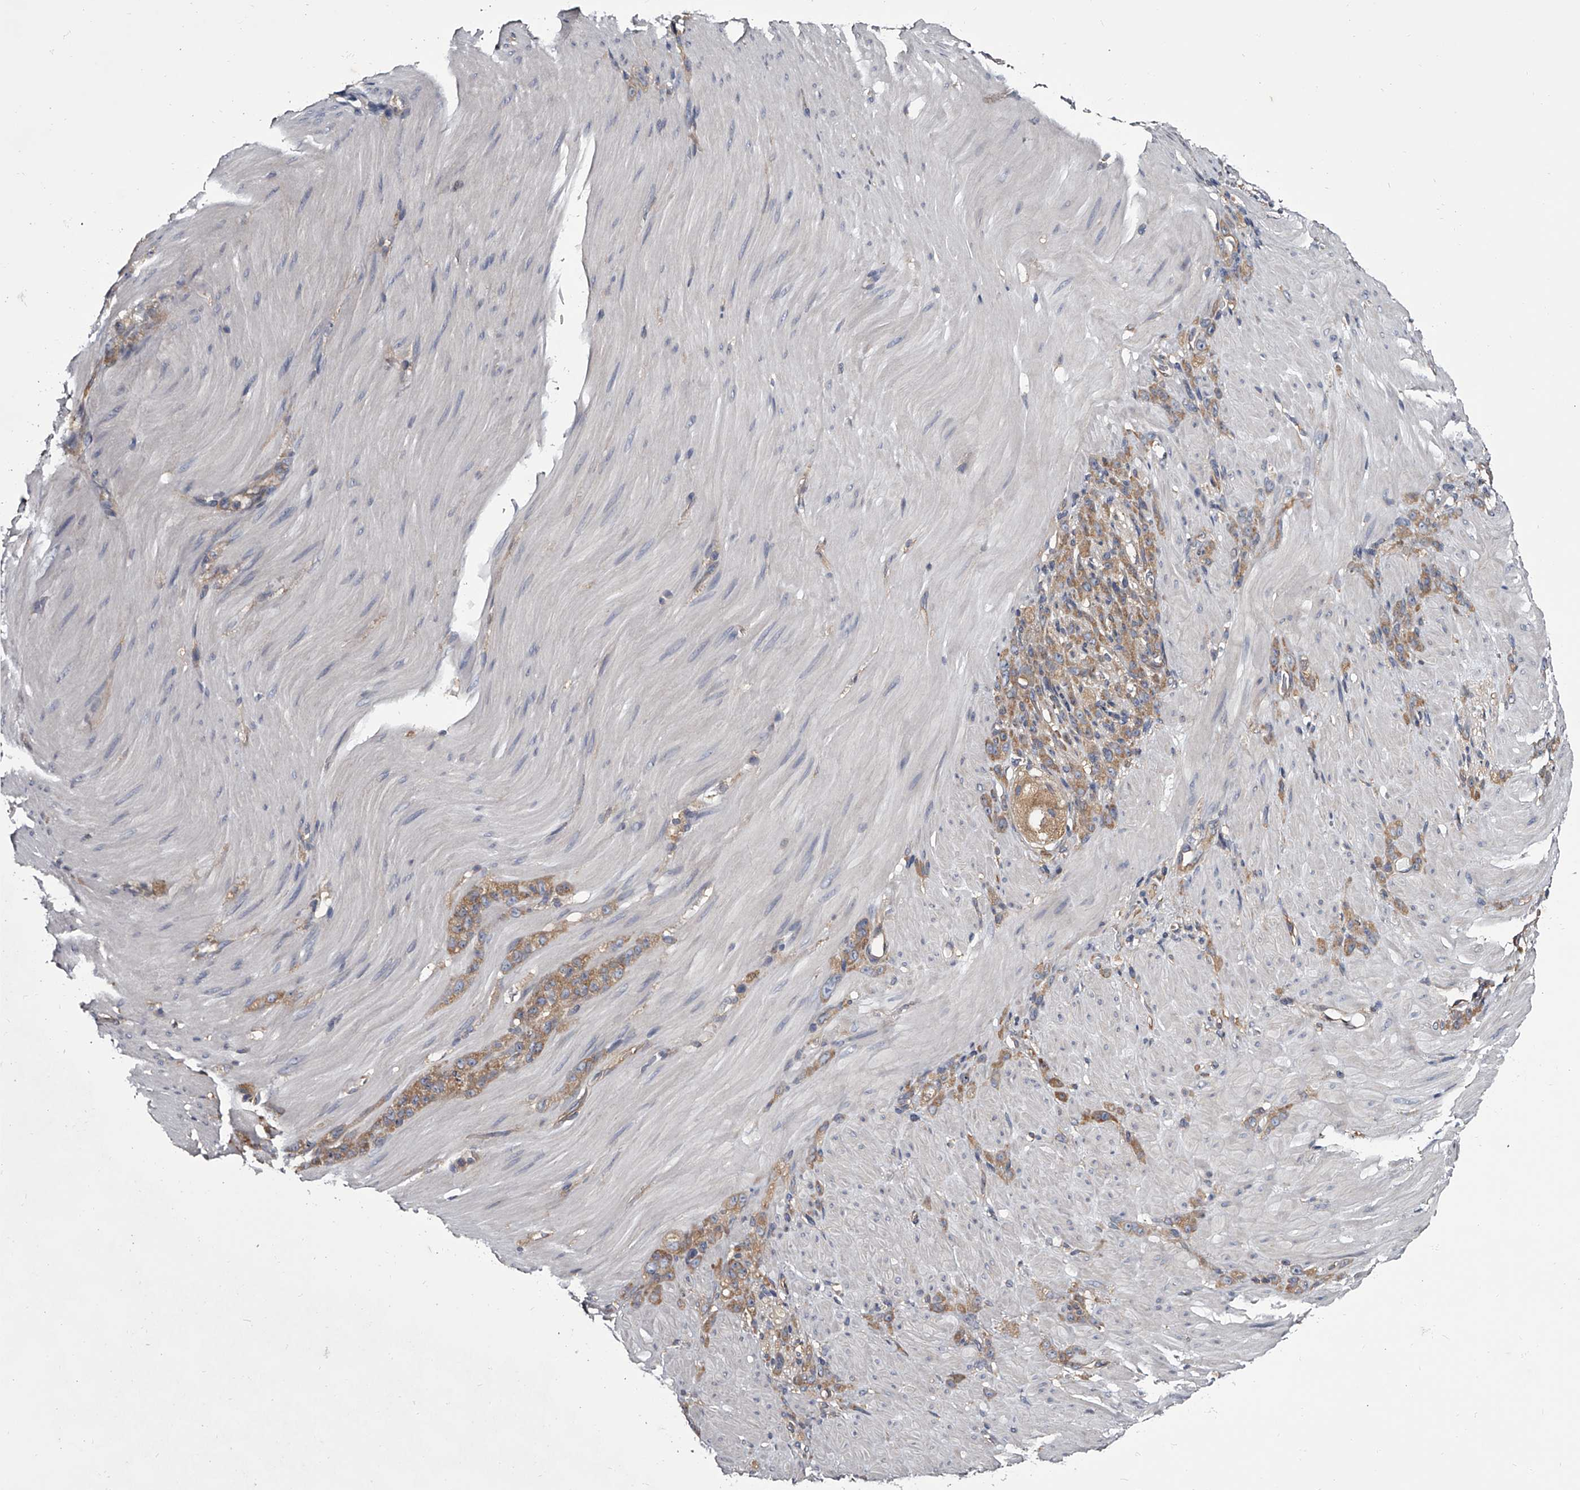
{"staining": {"intensity": "weak", "quantity": ">75%", "location": "cytoplasmic/membranous"}, "tissue": "stomach cancer", "cell_type": "Tumor cells", "image_type": "cancer", "snomed": [{"axis": "morphology", "description": "Normal tissue, NOS"}, {"axis": "morphology", "description": "Adenocarcinoma, NOS"}, {"axis": "topography", "description": "Stomach"}], "caption": "Tumor cells demonstrate low levels of weak cytoplasmic/membranous expression in approximately >75% of cells in stomach cancer.", "gene": "GAPVD1", "patient": {"sex": "male", "age": 82}}